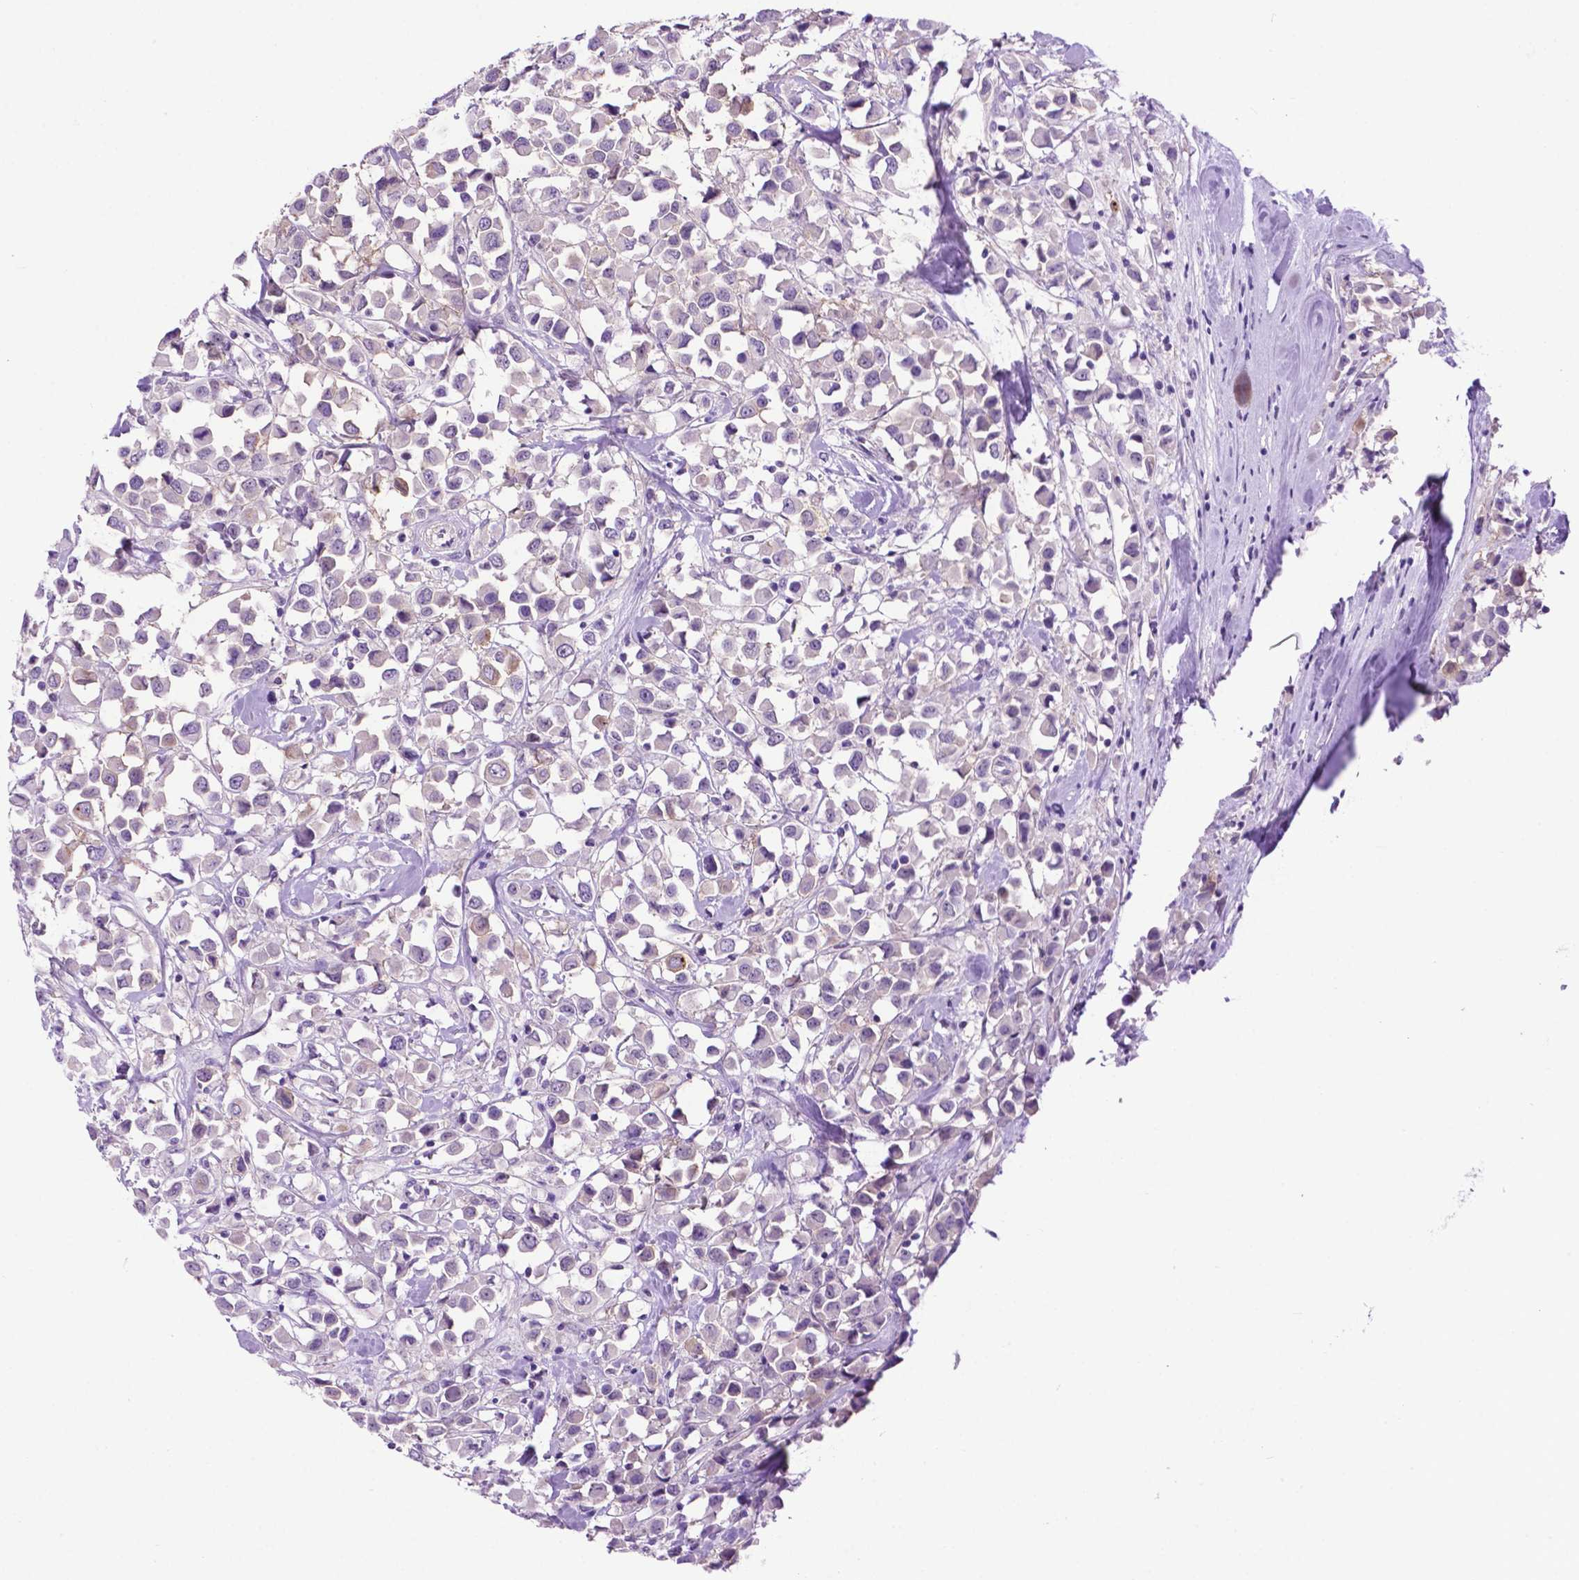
{"staining": {"intensity": "negative", "quantity": "none", "location": "none"}, "tissue": "breast cancer", "cell_type": "Tumor cells", "image_type": "cancer", "snomed": [{"axis": "morphology", "description": "Duct carcinoma"}, {"axis": "topography", "description": "Breast"}], "caption": "High power microscopy image of an immunohistochemistry histopathology image of breast cancer, revealing no significant positivity in tumor cells. (Brightfield microscopy of DAB (3,3'-diaminobenzidine) immunohistochemistry (IHC) at high magnification).", "gene": "TACSTD2", "patient": {"sex": "female", "age": 61}}